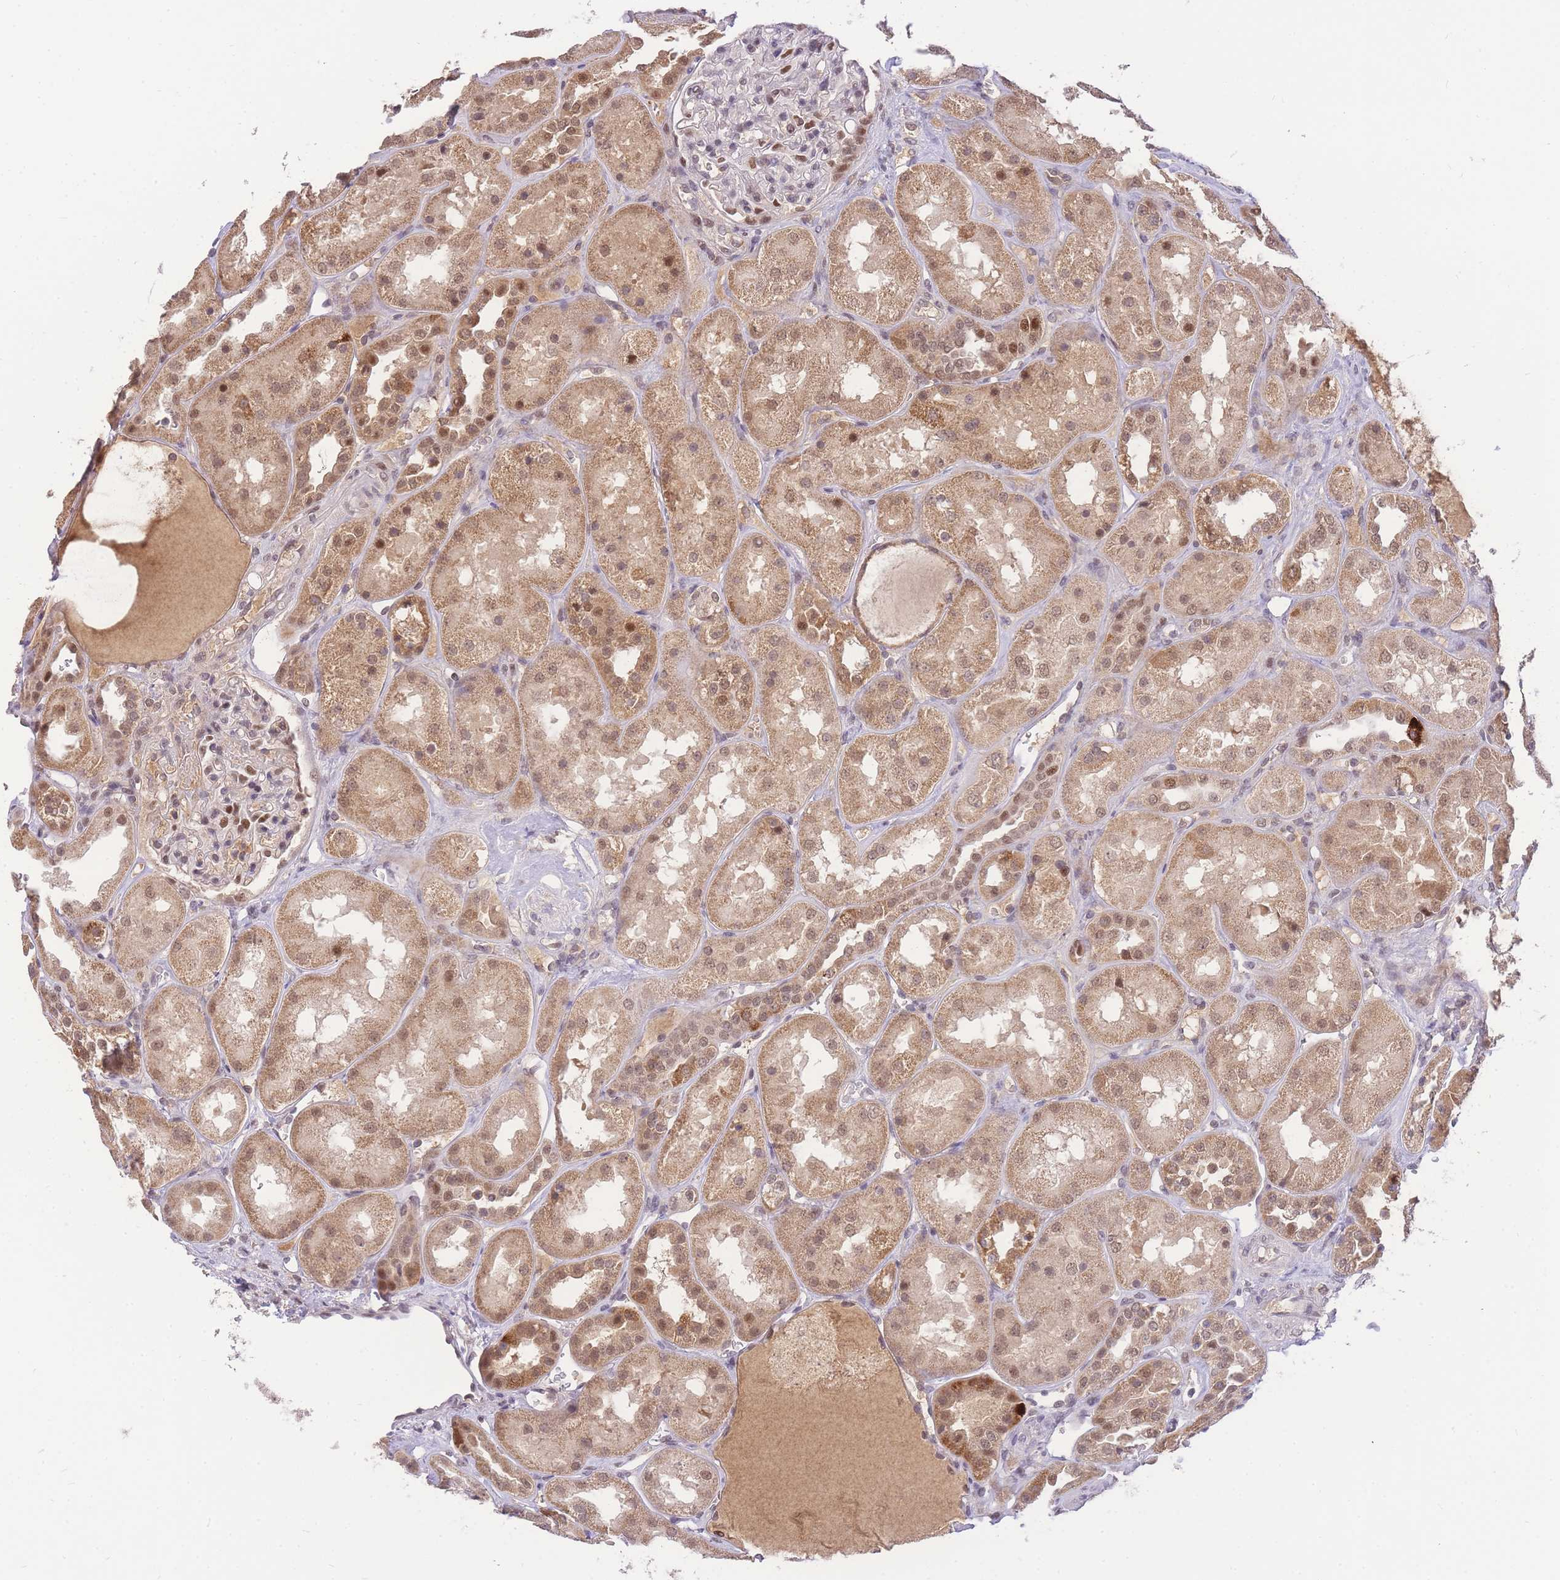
{"staining": {"intensity": "moderate", "quantity": "<25%", "location": "nuclear"}, "tissue": "kidney", "cell_type": "Cells in glomeruli", "image_type": "normal", "snomed": [{"axis": "morphology", "description": "Normal tissue, NOS"}, {"axis": "topography", "description": "Kidney"}], "caption": "Brown immunohistochemical staining in normal kidney displays moderate nuclear positivity in about <25% of cells in glomeruli. The protein of interest is shown in brown color, while the nuclei are stained blue.", "gene": "PUS10", "patient": {"sex": "male", "age": 70}}